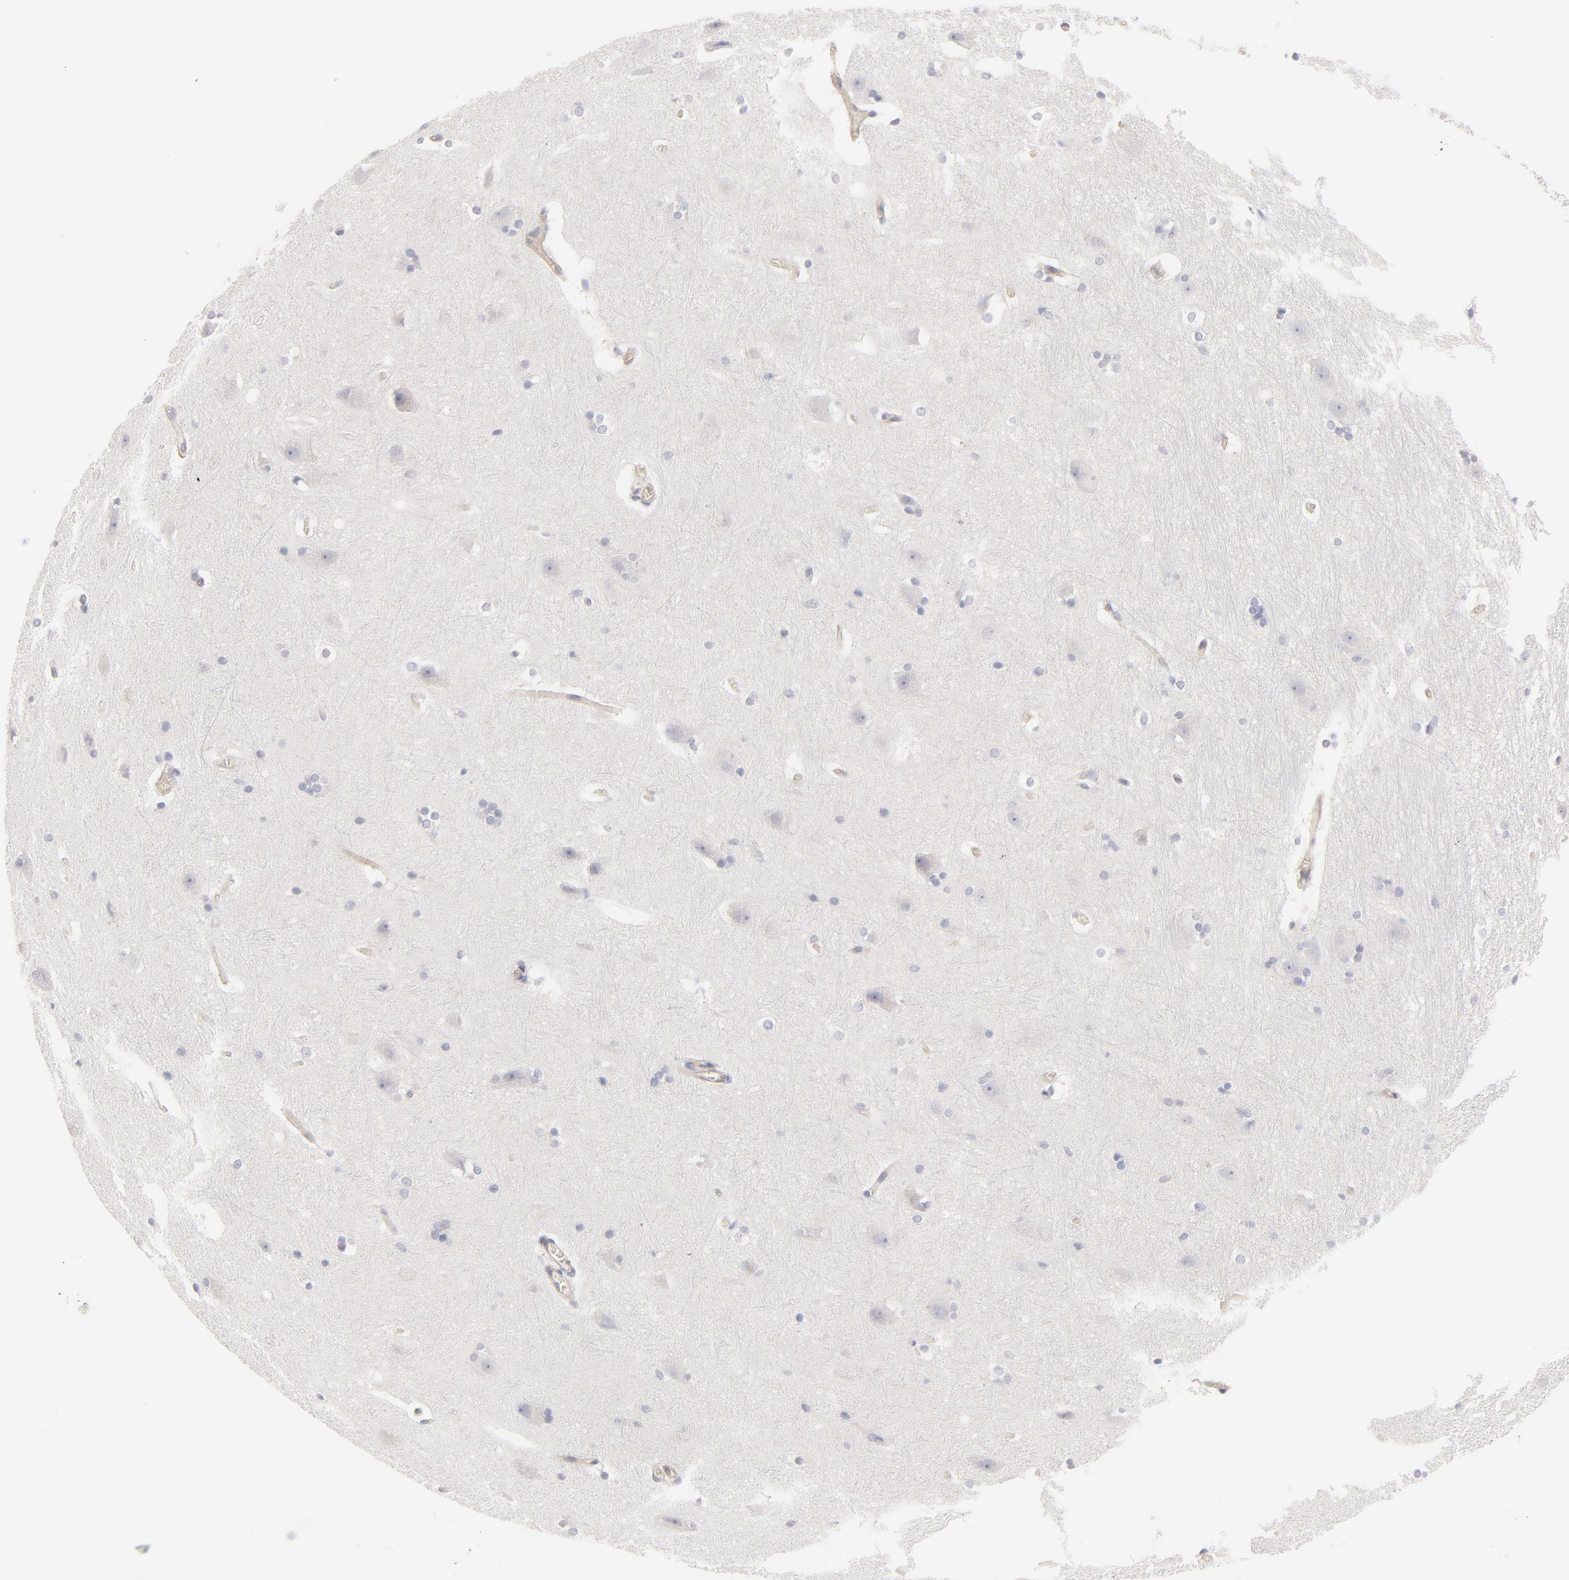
{"staining": {"intensity": "negative", "quantity": "none", "location": "none"}, "tissue": "hippocampus", "cell_type": "Glial cells", "image_type": "normal", "snomed": [{"axis": "morphology", "description": "Normal tissue, NOS"}, {"axis": "topography", "description": "Hippocampus"}], "caption": "The histopathology image shows no staining of glial cells in unremarkable hippocampus. The staining was performed using DAB to visualize the protein expression in brown, while the nuclei were stained in blue with hematoxylin (Magnification: 20x).", "gene": "ELF3", "patient": {"sex": "female", "age": 19}}